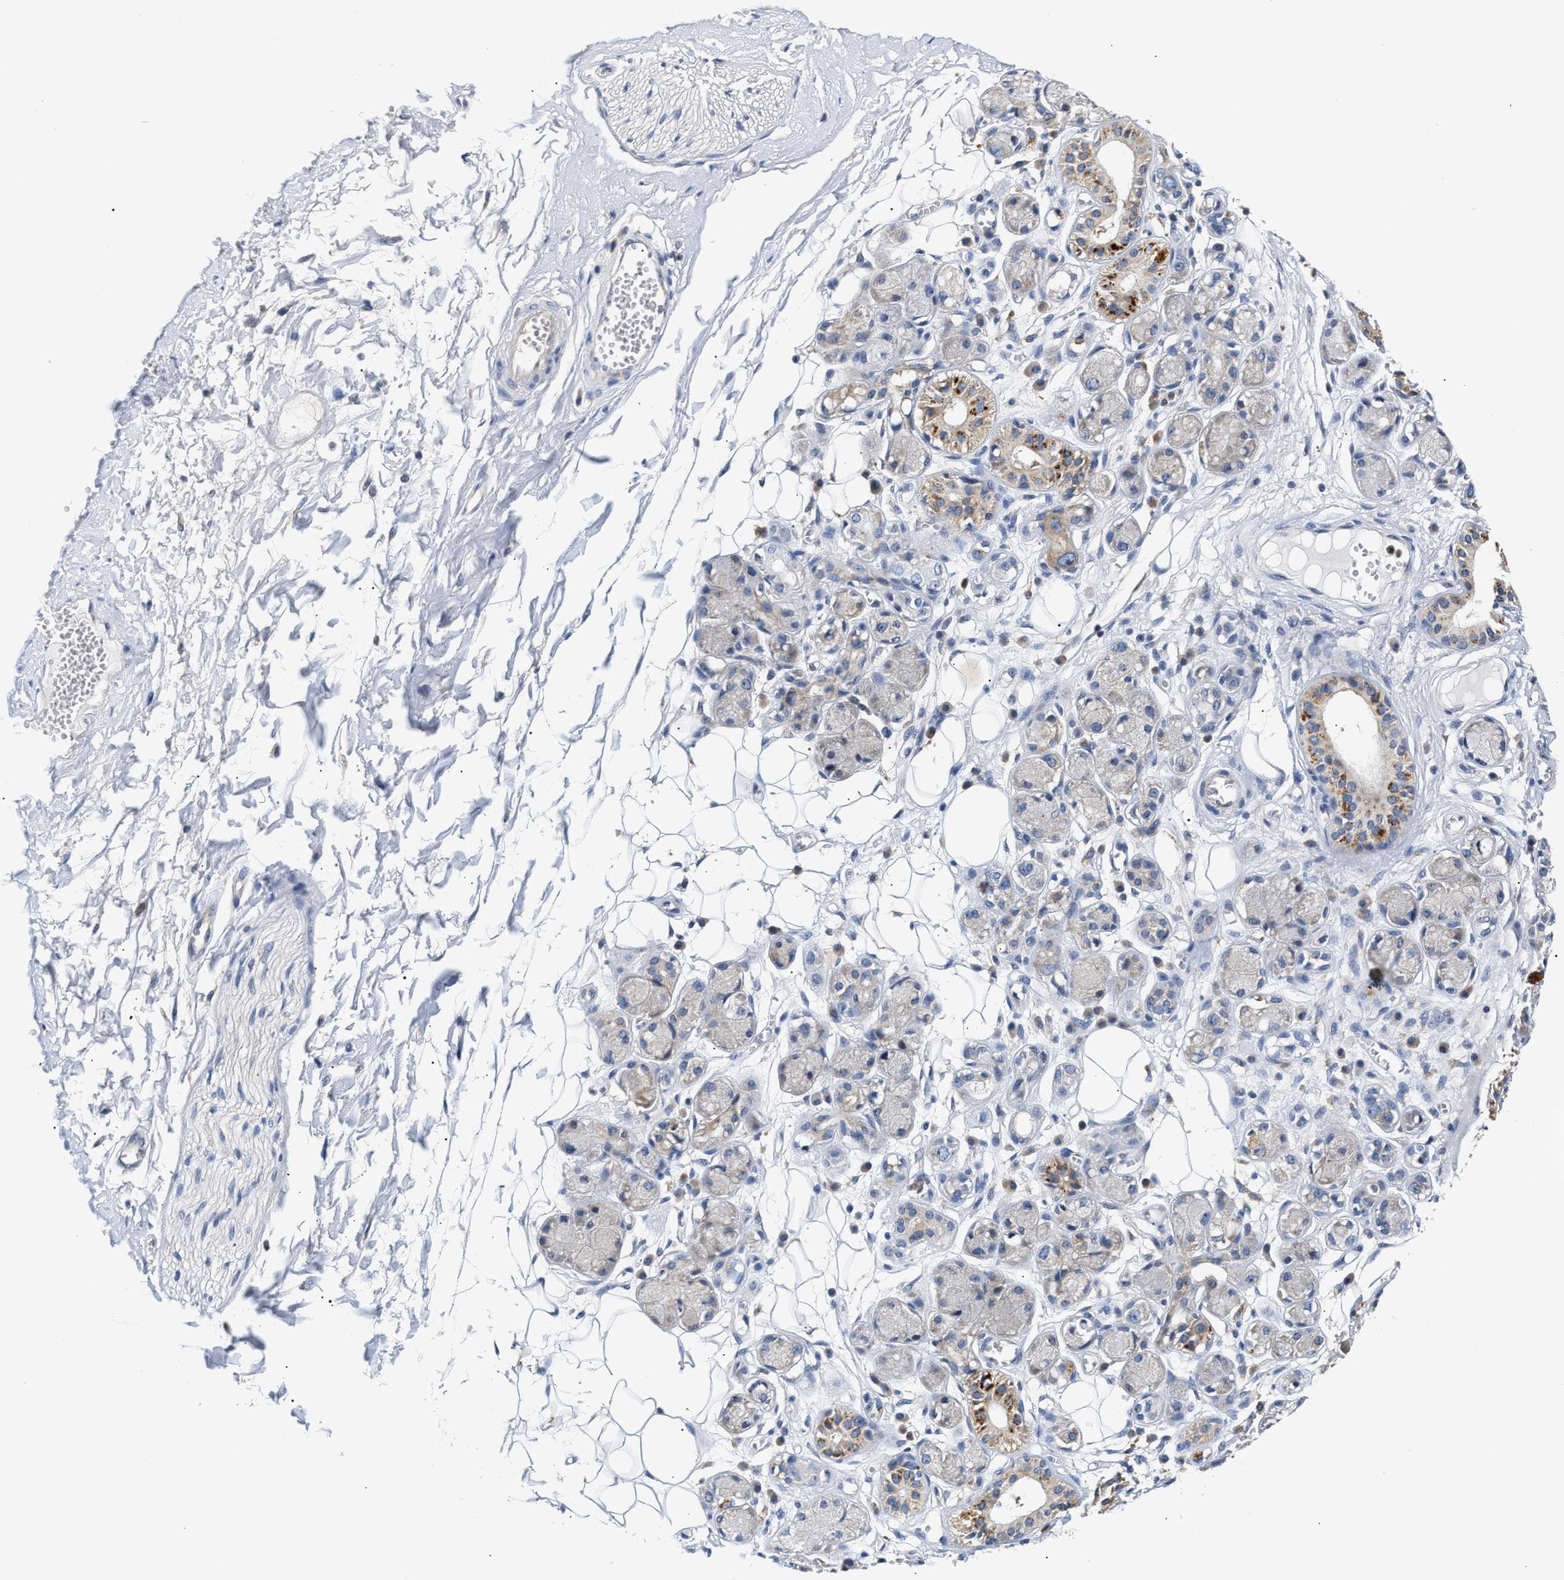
{"staining": {"intensity": "negative", "quantity": "none", "location": "none"}, "tissue": "adipose tissue", "cell_type": "Adipocytes", "image_type": "normal", "snomed": [{"axis": "morphology", "description": "Normal tissue, NOS"}, {"axis": "morphology", "description": "Inflammation, NOS"}, {"axis": "topography", "description": "Salivary gland"}, {"axis": "topography", "description": "Peripheral nerve tissue"}], "caption": "Immunohistochemical staining of benign adipose tissue demonstrates no significant positivity in adipocytes.", "gene": "FAM185A", "patient": {"sex": "female", "age": 75}}